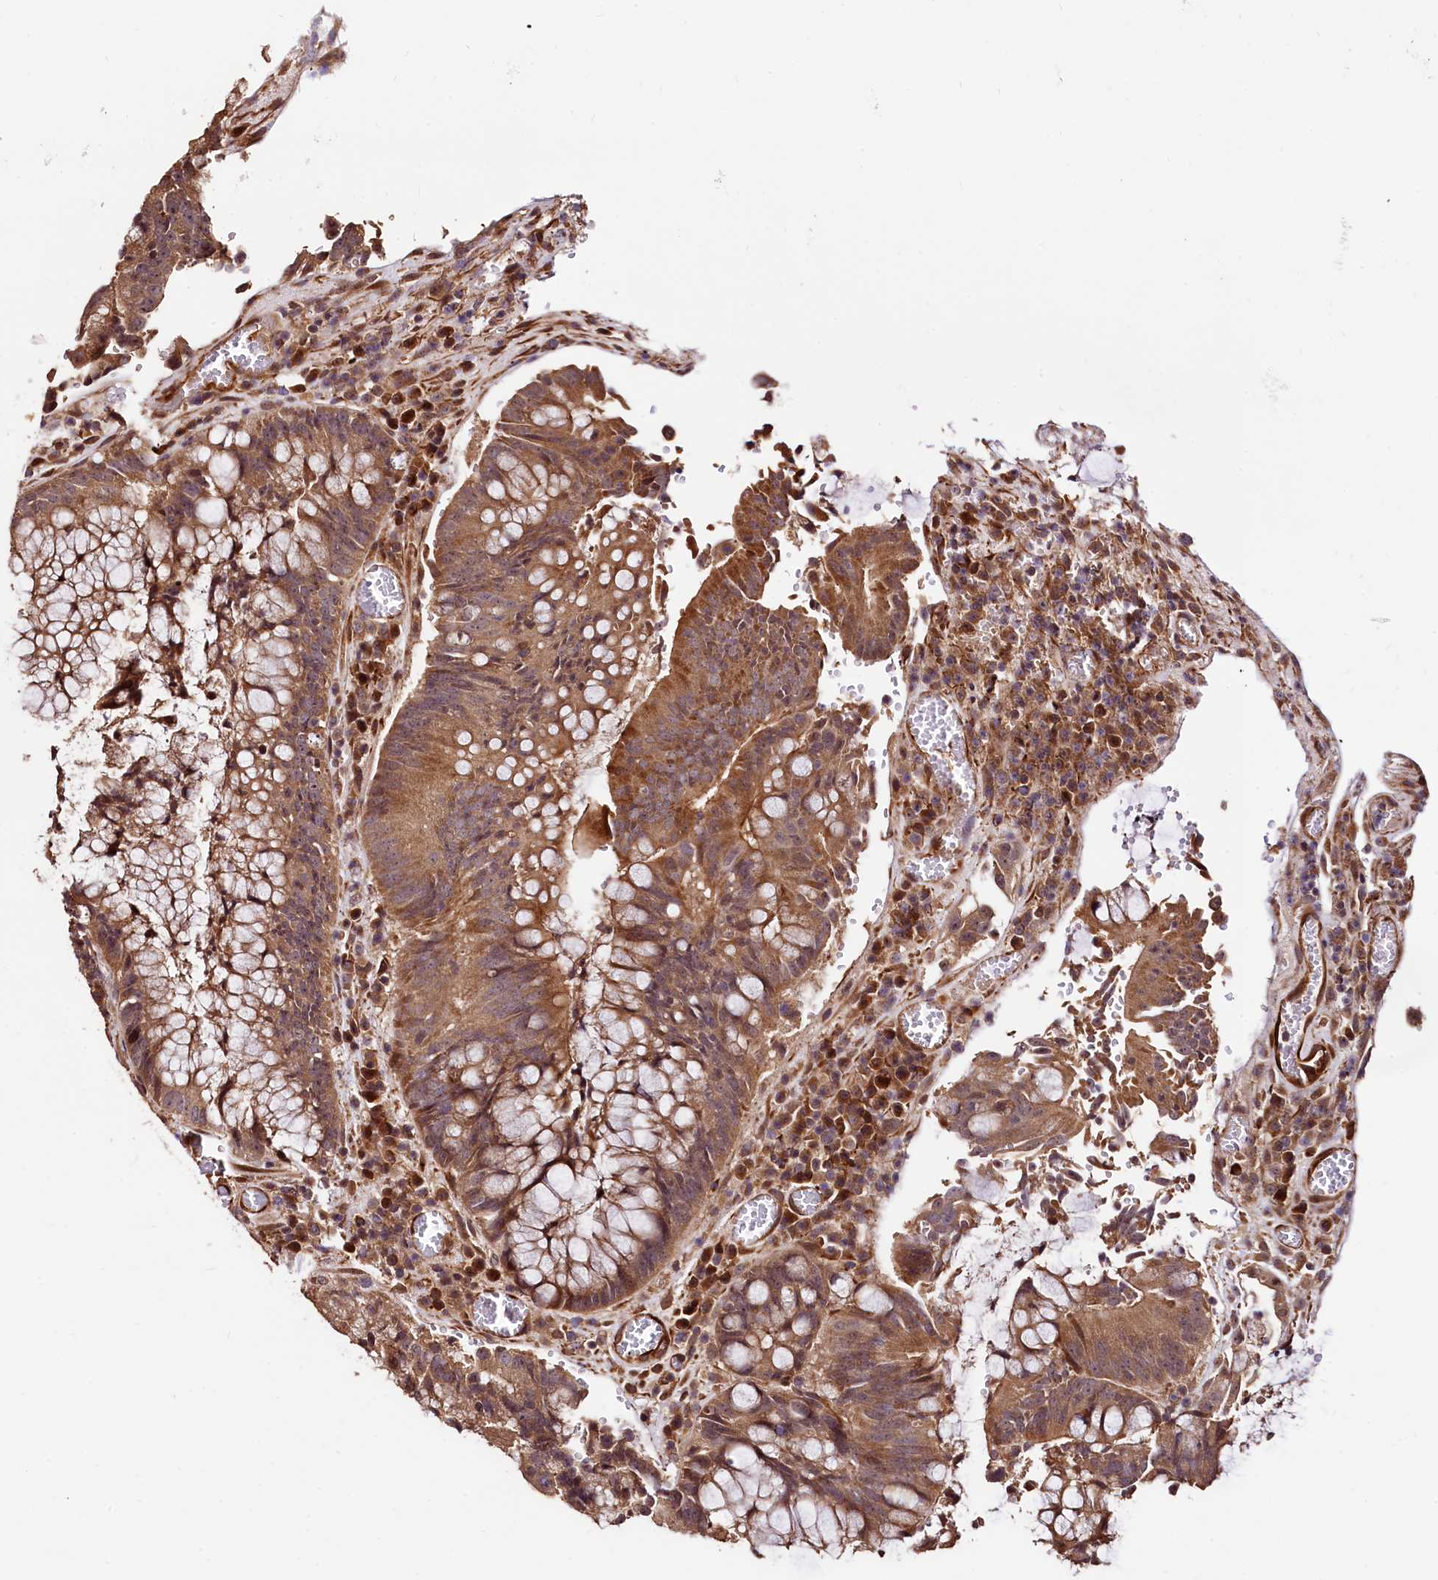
{"staining": {"intensity": "moderate", "quantity": ">75%", "location": "cytoplasmic/membranous,nuclear"}, "tissue": "colorectal cancer", "cell_type": "Tumor cells", "image_type": "cancer", "snomed": [{"axis": "morphology", "description": "Adenocarcinoma, NOS"}, {"axis": "topography", "description": "Rectum"}], "caption": "Immunohistochemistry (IHC) photomicrograph of neoplastic tissue: colorectal adenocarcinoma stained using immunohistochemistry (IHC) shows medium levels of moderate protein expression localized specifically in the cytoplasmic/membranous and nuclear of tumor cells, appearing as a cytoplasmic/membranous and nuclear brown color.", "gene": "TBCEL", "patient": {"sex": "male", "age": 69}}